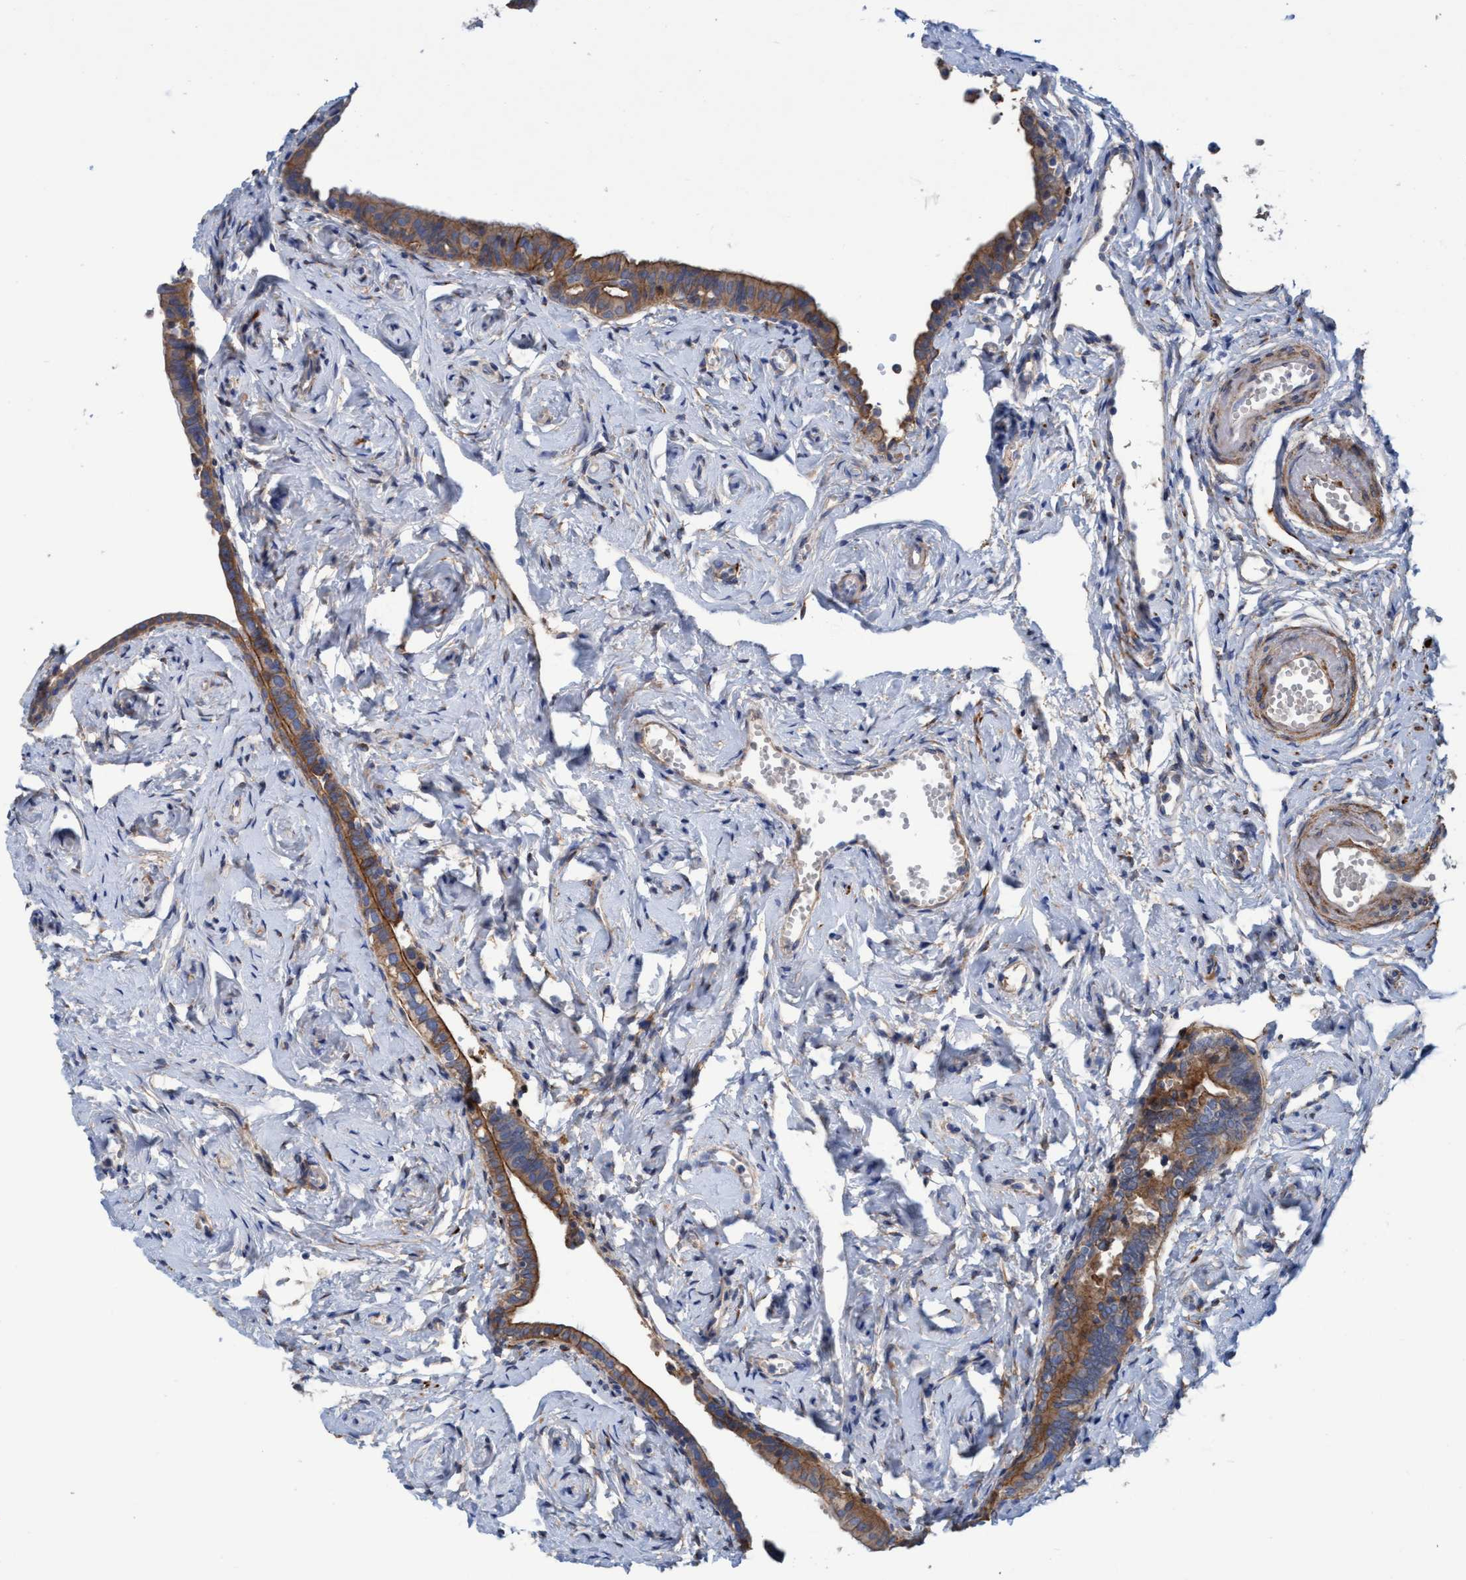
{"staining": {"intensity": "moderate", "quantity": ">75%", "location": "cytoplasmic/membranous"}, "tissue": "fallopian tube", "cell_type": "Glandular cells", "image_type": "normal", "snomed": [{"axis": "morphology", "description": "Normal tissue, NOS"}, {"axis": "topography", "description": "Fallopian tube"}], "caption": "Immunohistochemistry staining of normal fallopian tube, which reveals medium levels of moderate cytoplasmic/membranous staining in approximately >75% of glandular cells indicating moderate cytoplasmic/membranous protein positivity. The staining was performed using DAB (brown) for protein detection and nuclei were counterstained in hematoxylin (blue).", "gene": "GULP1", "patient": {"sex": "female", "age": 71}}